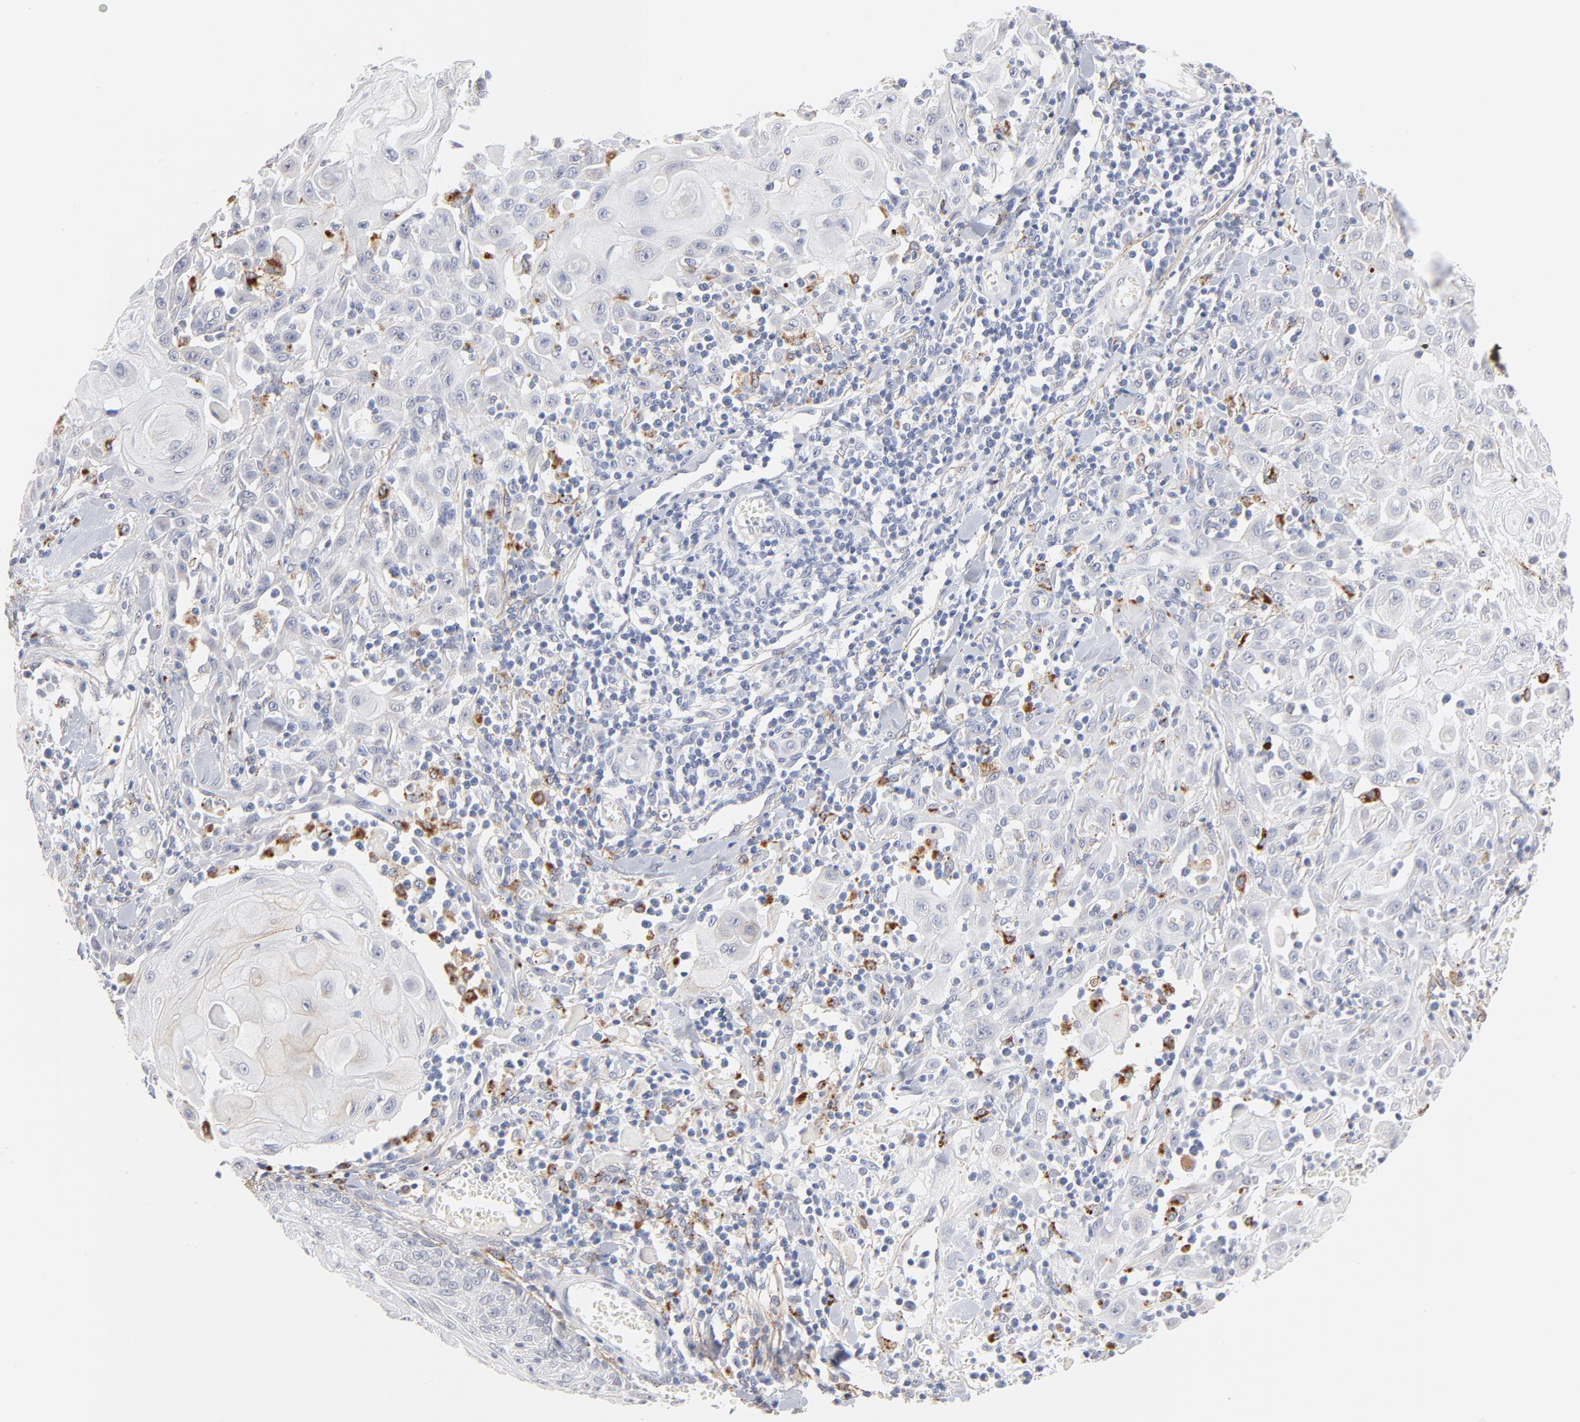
{"staining": {"intensity": "negative", "quantity": "none", "location": "none"}, "tissue": "skin cancer", "cell_type": "Tumor cells", "image_type": "cancer", "snomed": [{"axis": "morphology", "description": "Squamous cell carcinoma, NOS"}, {"axis": "topography", "description": "Skin"}], "caption": "IHC of skin cancer (squamous cell carcinoma) exhibits no positivity in tumor cells.", "gene": "LTBP2", "patient": {"sex": "male", "age": 24}}